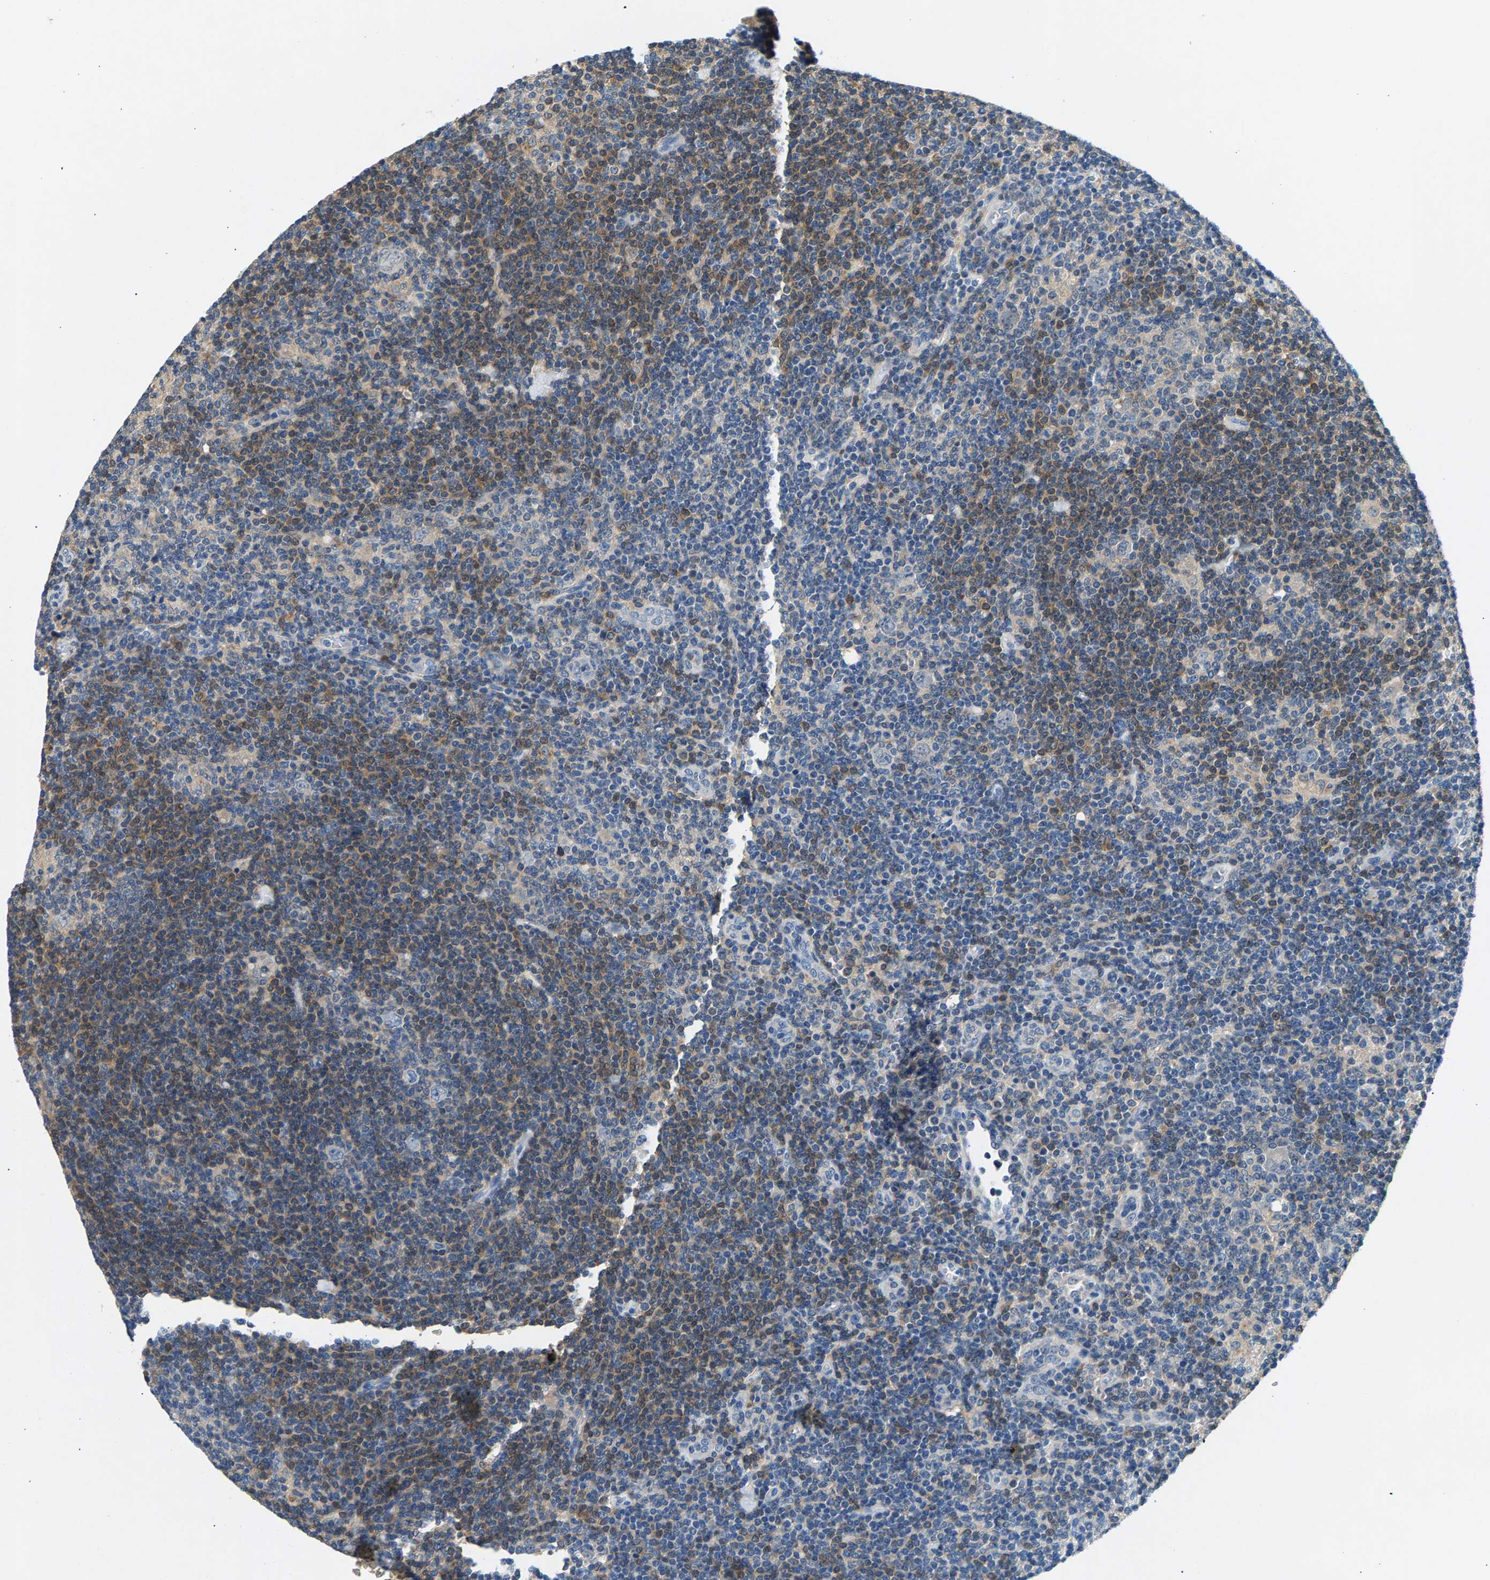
{"staining": {"intensity": "negative", "quantity": "none", "location": "none"}, "tissue": "lymphoma", "cell_type": "Tumor cells", "image_type": "cancer", "snomed": [{"axis": "morphology", "description": "Hodgkin's disease, NOS"}, {"axis": "topography", "description": "Lymph node"}], "caption": "A micrograph of Hodgkin's disease stained for a protein shows no brown staining in tumor cells. The staining is performed using DAB brown chromogen with nuclei counter-stained in using hematoxylin.", "gene": "NT5C", "patient": {"sex": "female", "age": 57}}